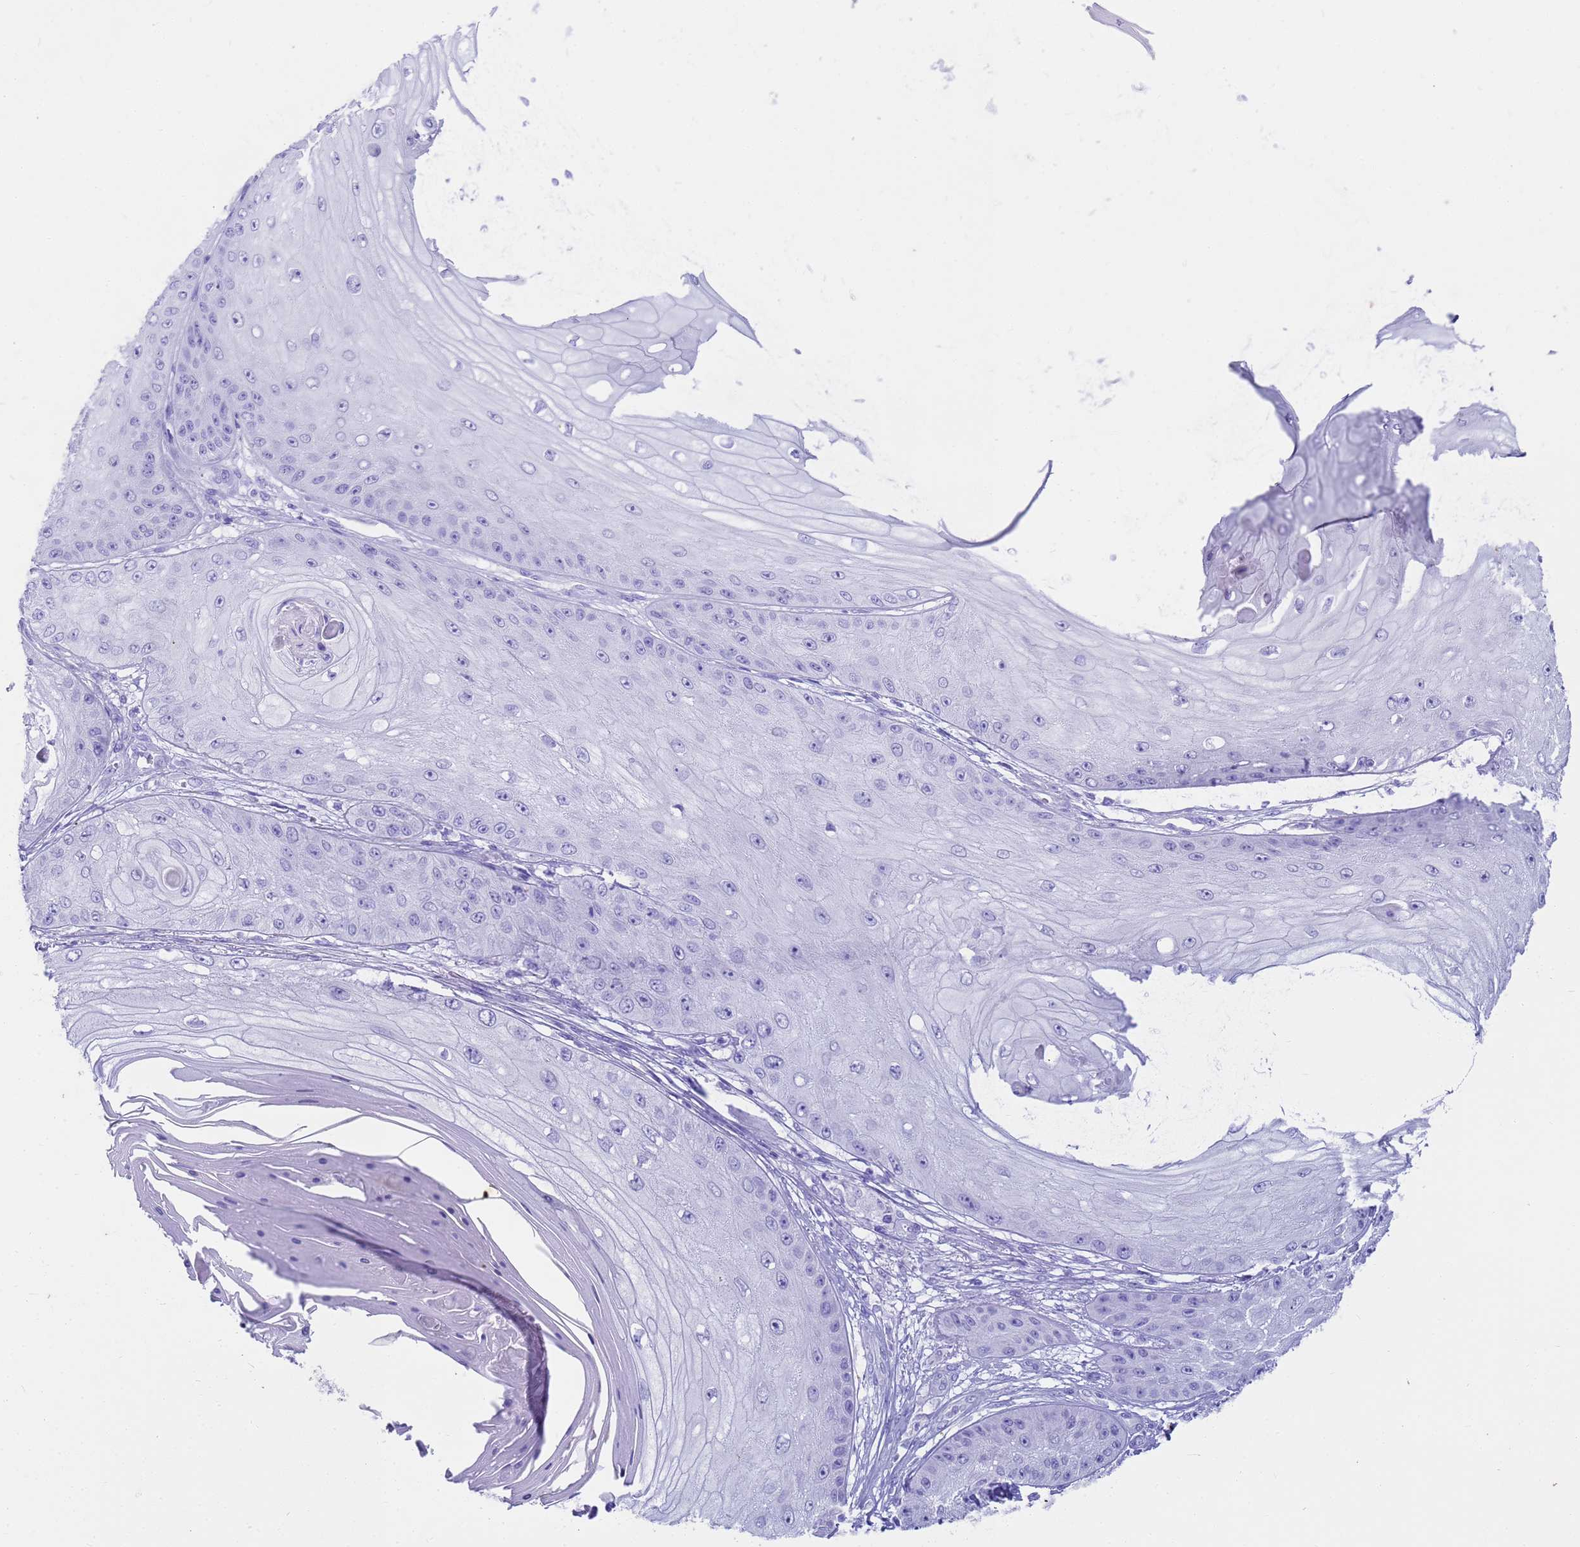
{"staining": {"intensity": "negative", "quantity": "none", "location": "none"}, "tissue": "skin cancer", "cell_type": "Tumor cells", "image_type": "cancer", "snomed": [{"axis": "morphology", "description": "Squamous cell carcinoma, NOS"}, {"axis": "topography", "description": "Skin"}], "caption": "Image shows no significant protein positivity in tumor cells of skin cancer (squamous cell carcinoma).", "gene": "MS4A13", "patient": {"sex": "male", "age": 70}}